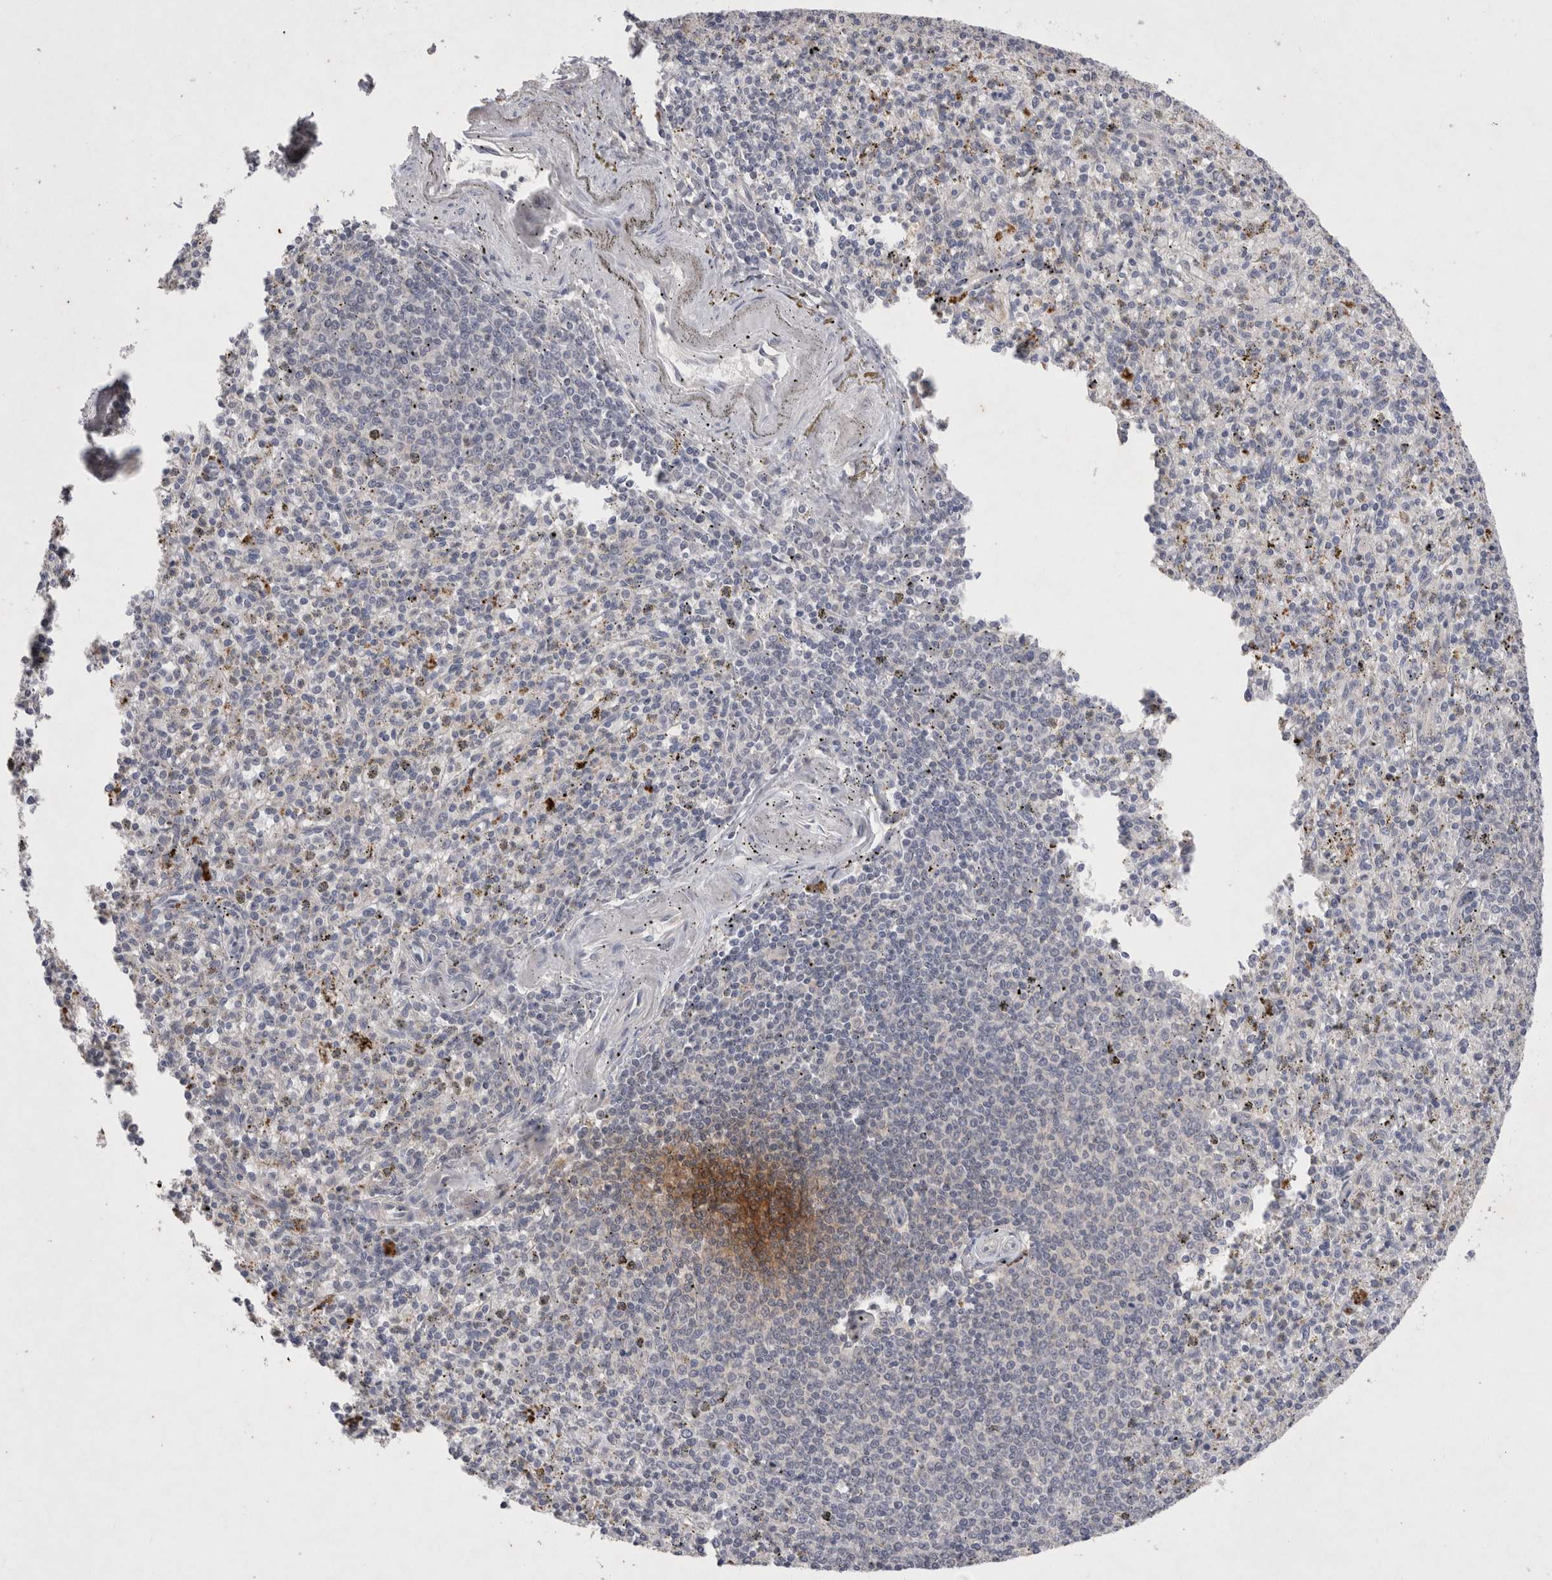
{"staining": {"intensity": "negative", "quantity": "none", "location": "none"}, "tissue": "spleen", "cell_type": "Cells in red pulp", "image_type": "normal", "snomed": [{"axis": "morphology", "description": "Normal tissue, NOS"}, {"axis": "topography", "description": "Spleen"}], "caption": "An immunohistochemistry photomicrograph of unremarkable spleen is shown. There is no staining in cells in red pulp of spleen.", "gene": "RASSF3", "patient": {"sex": "male", "age": 72}}